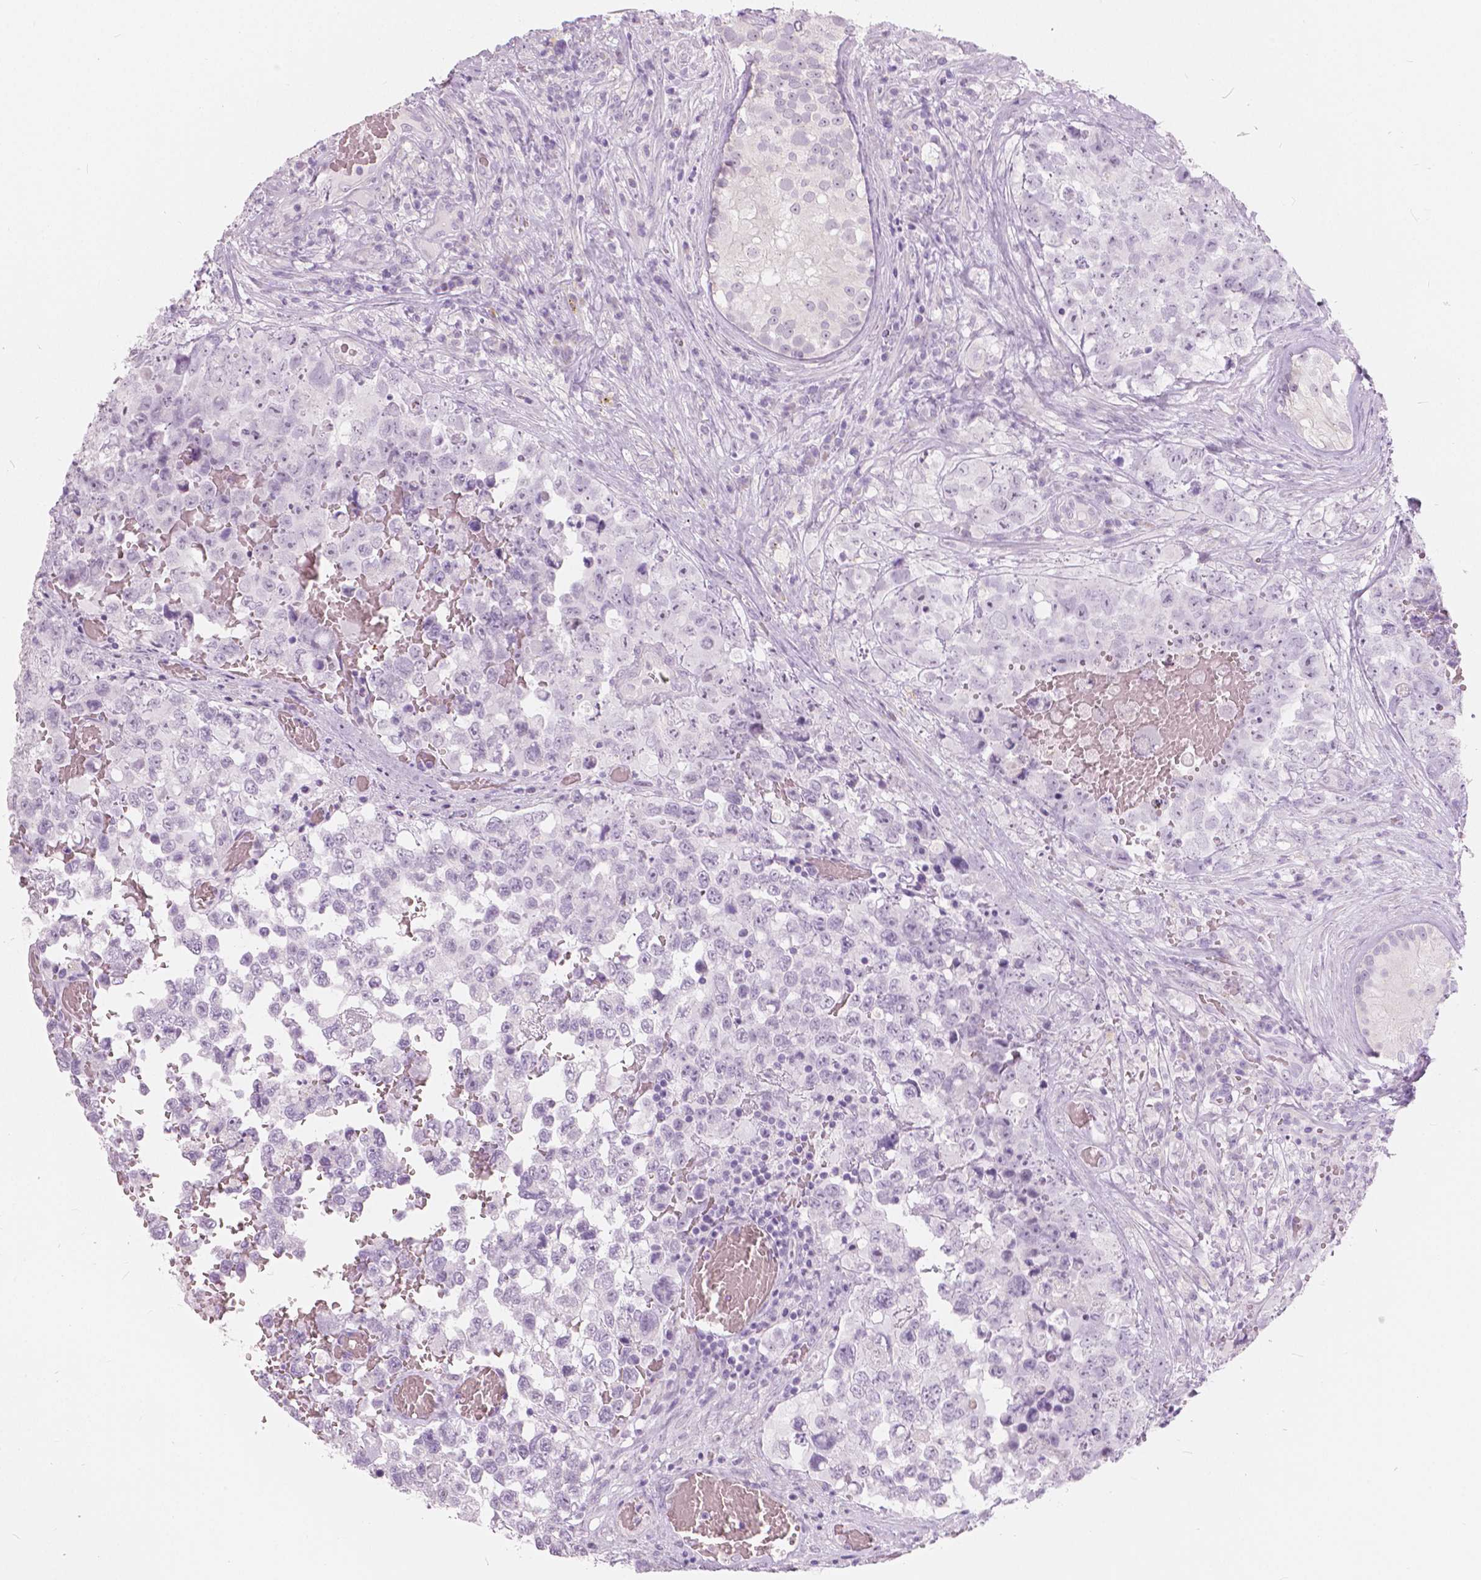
{"staining": {"intensity": "negative", "quantity": "none", "location": "none"}, "tissue": "testis cancer", "cell_type": "Tumor cells", "image_type": "cancer", "snomed": [{"axis": "morphology", "description": "Carcinoma, Embryonal, NOS"}, {"axis": "topography", "description": "Testis"}], "caption": "DAB (3,3'-diaminobenzidine) immunohistochemical staining of human testis embryonal carcinoma exhibits no significant staining in tumor cells.", "gene": "A4GNT", "patient": {"sex": "male", "age": 18}}